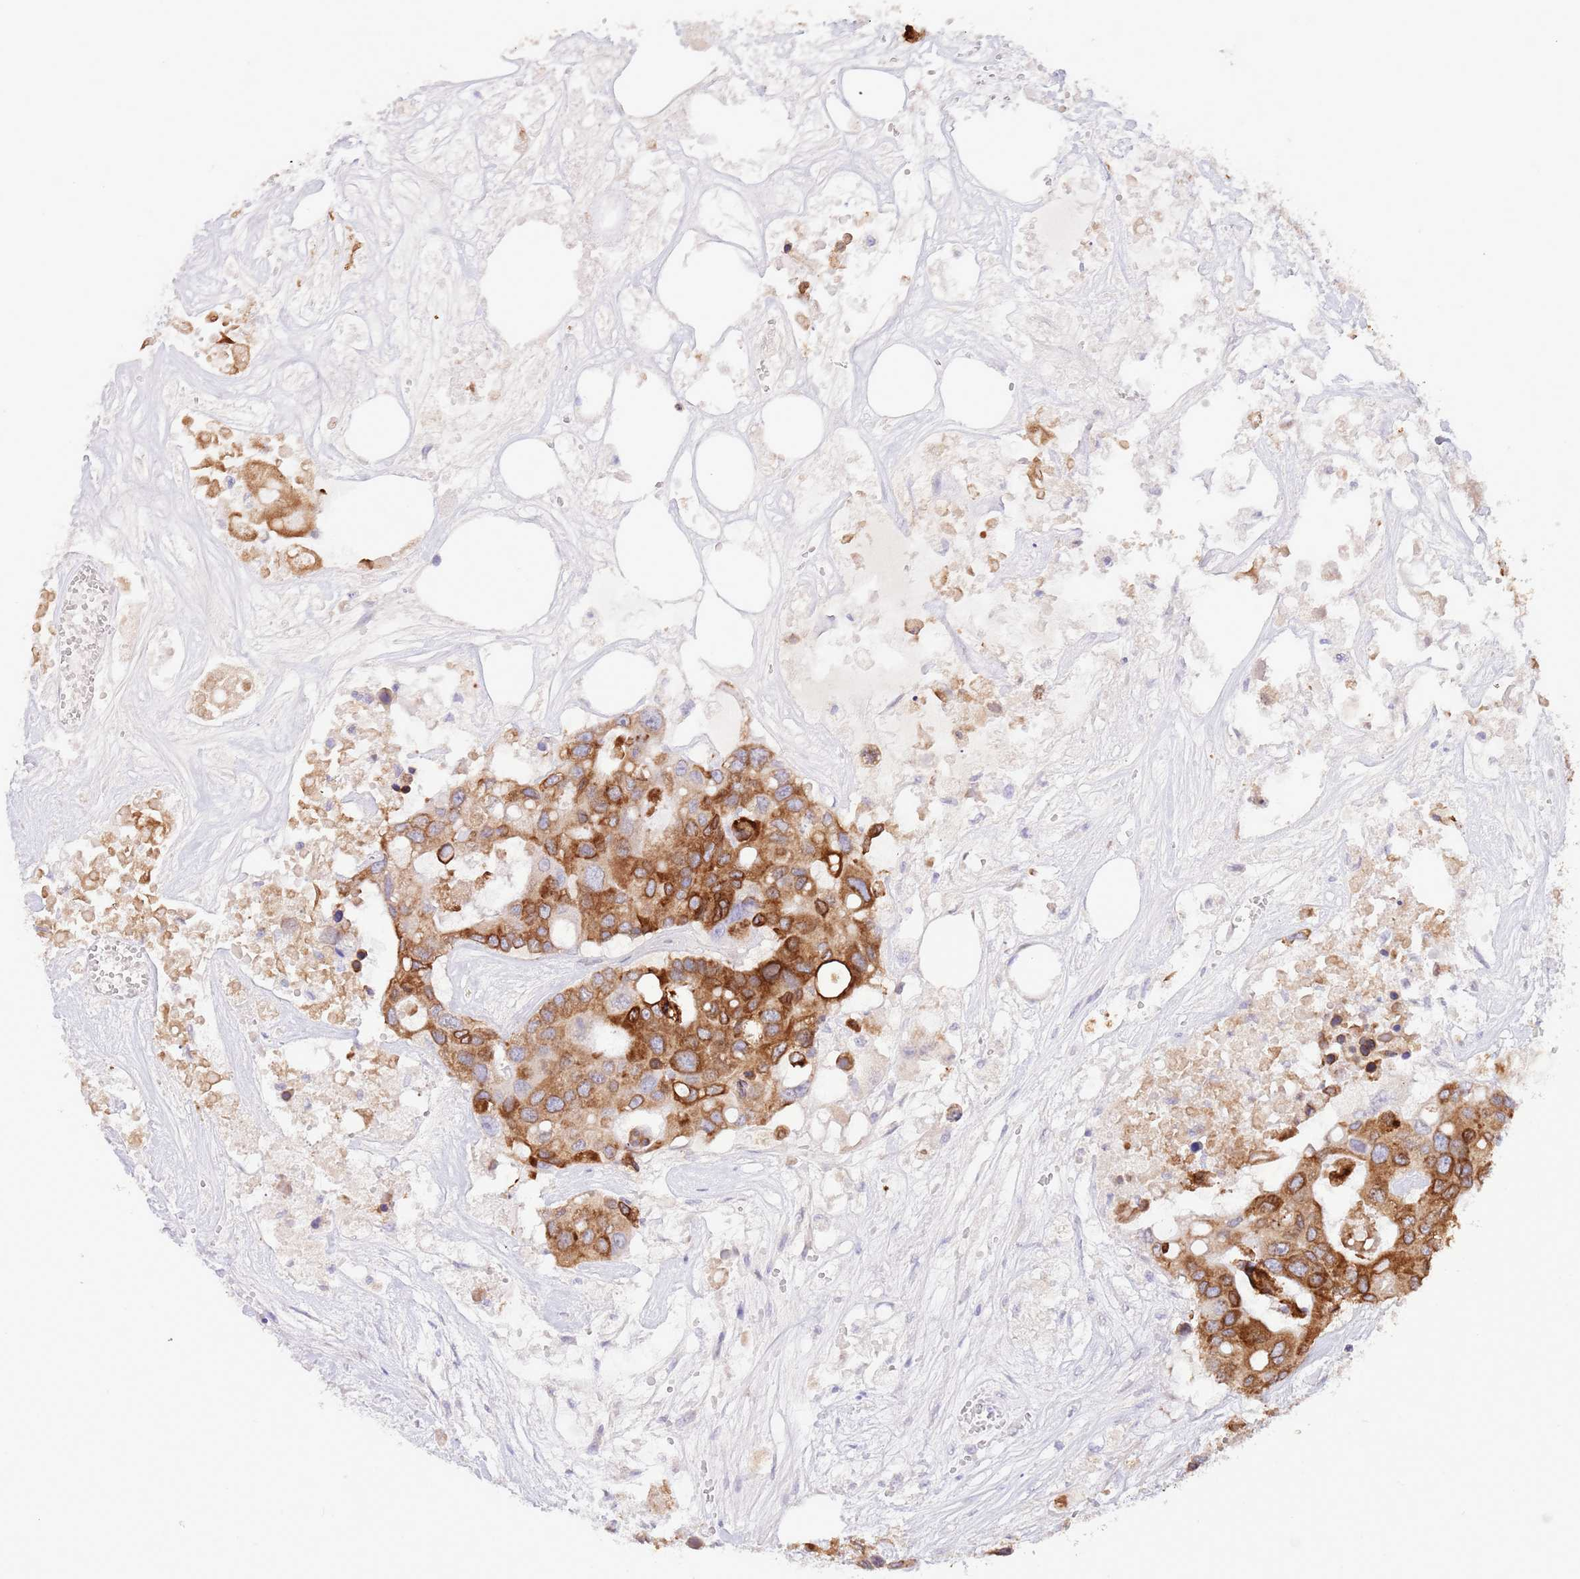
{"staining": {"intensity": "strong", "quantity": ">75%", "location": "cytoplasmic/membranous"}, "tissue": "colorectal cancer", "cell_type": "Tumor cells", "image_type": "cancer", "snomed": [{"axis": "morphology", "description": "Adenocarcinoma, NOS"}, {"axis": "topography", "description": "Colon"}], "caption": "Immunohistochemistry (DAB) staining of colorectal adenocarcinoma reveals strong cytoplasmic/membranous protein staining in about >75% of tumor cells.", "gene": "EBPL", "patient": {"sex": "male", "age": 77}}